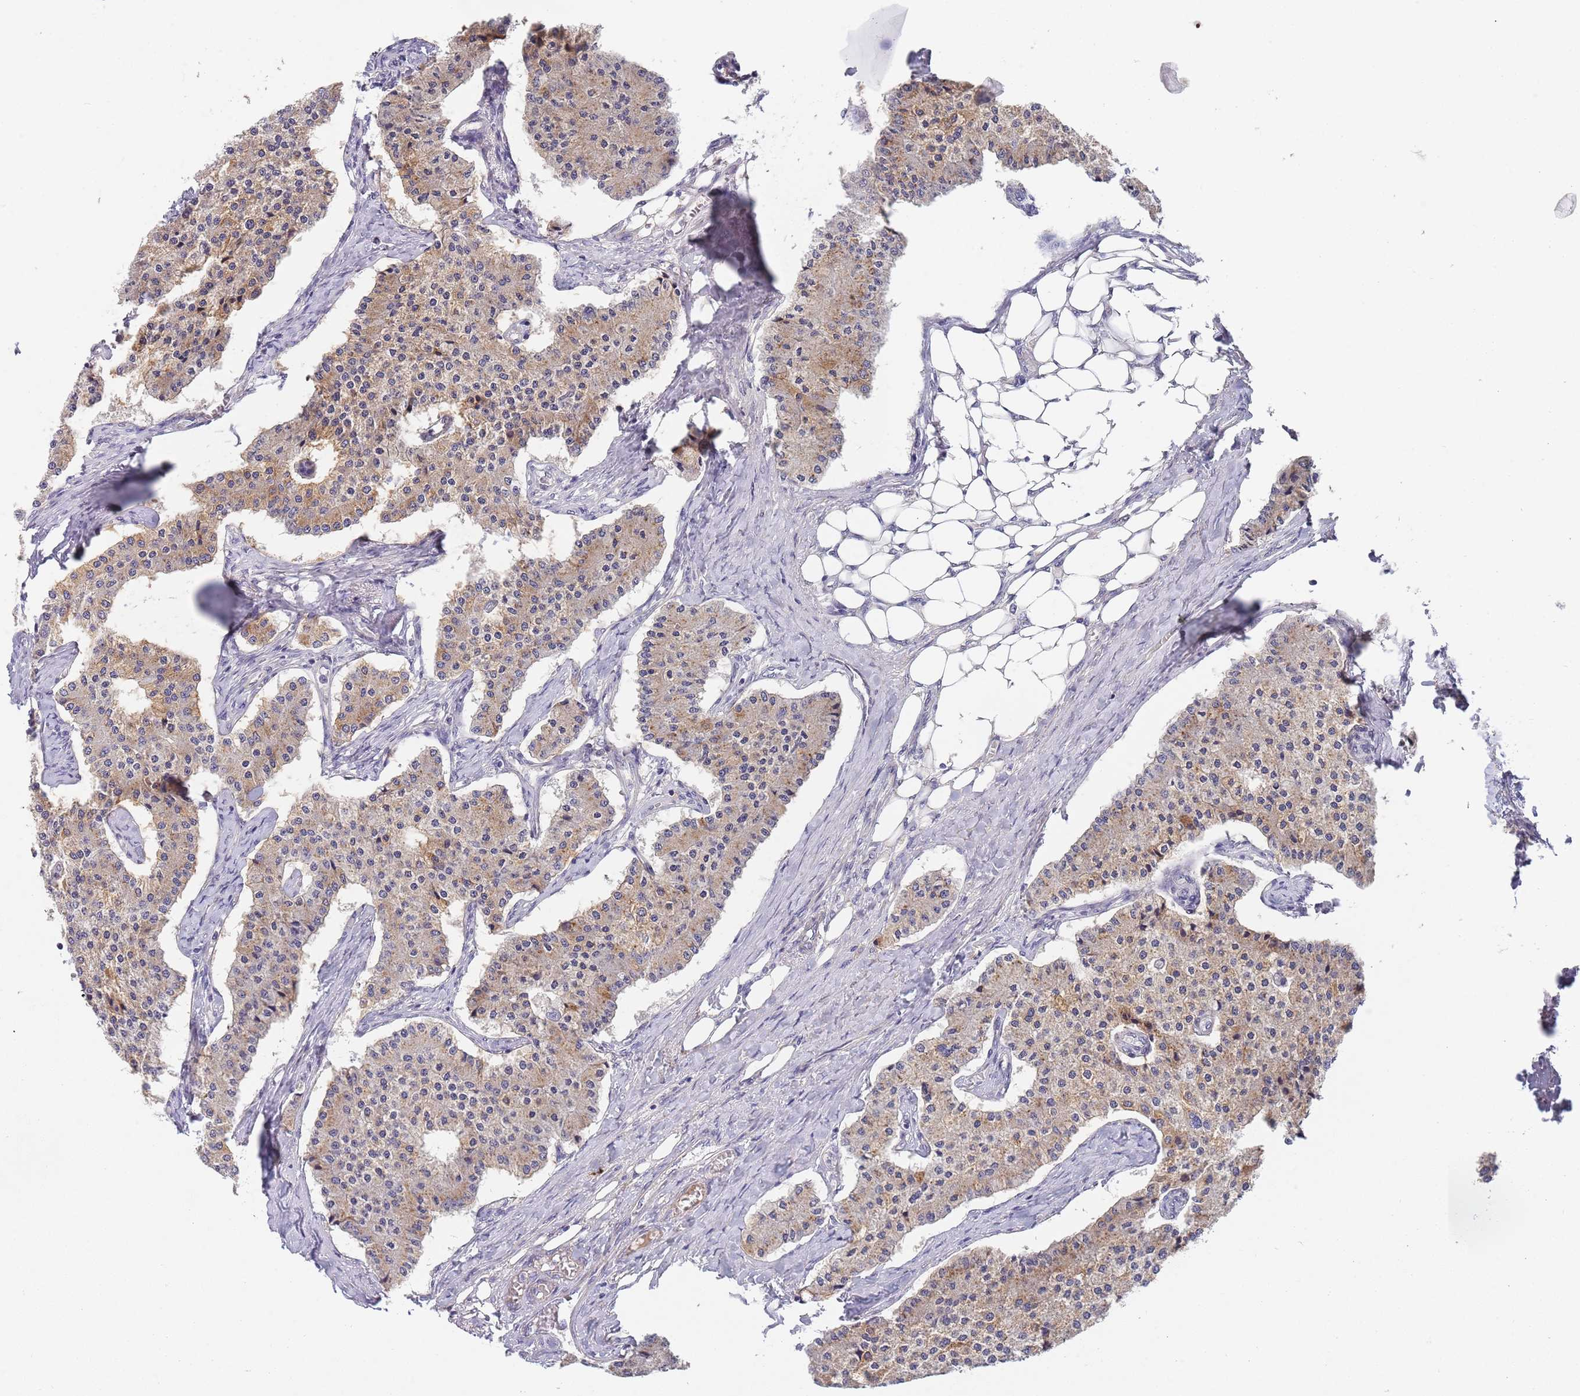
{"staining": {"intensity": "moderate", "quantity": "<25%", "location": "cytoplasmic/membranous"}, "tissue": "carcinoid", "cell_type": "Tumor cells", "image_type": "cancer", "snomed": [{"axis": "morphology", "description": "Carcinoid, malignant, NOS"}, {"axis": "topography", "description": "Colon"}], "caption": "A brown stain shows moderate cytoplasmic/membranous expression of a protein in human carcinoid tumor cells.", "gene": "B4GALT4", "patient": {"sex": "female", "age": 52}}